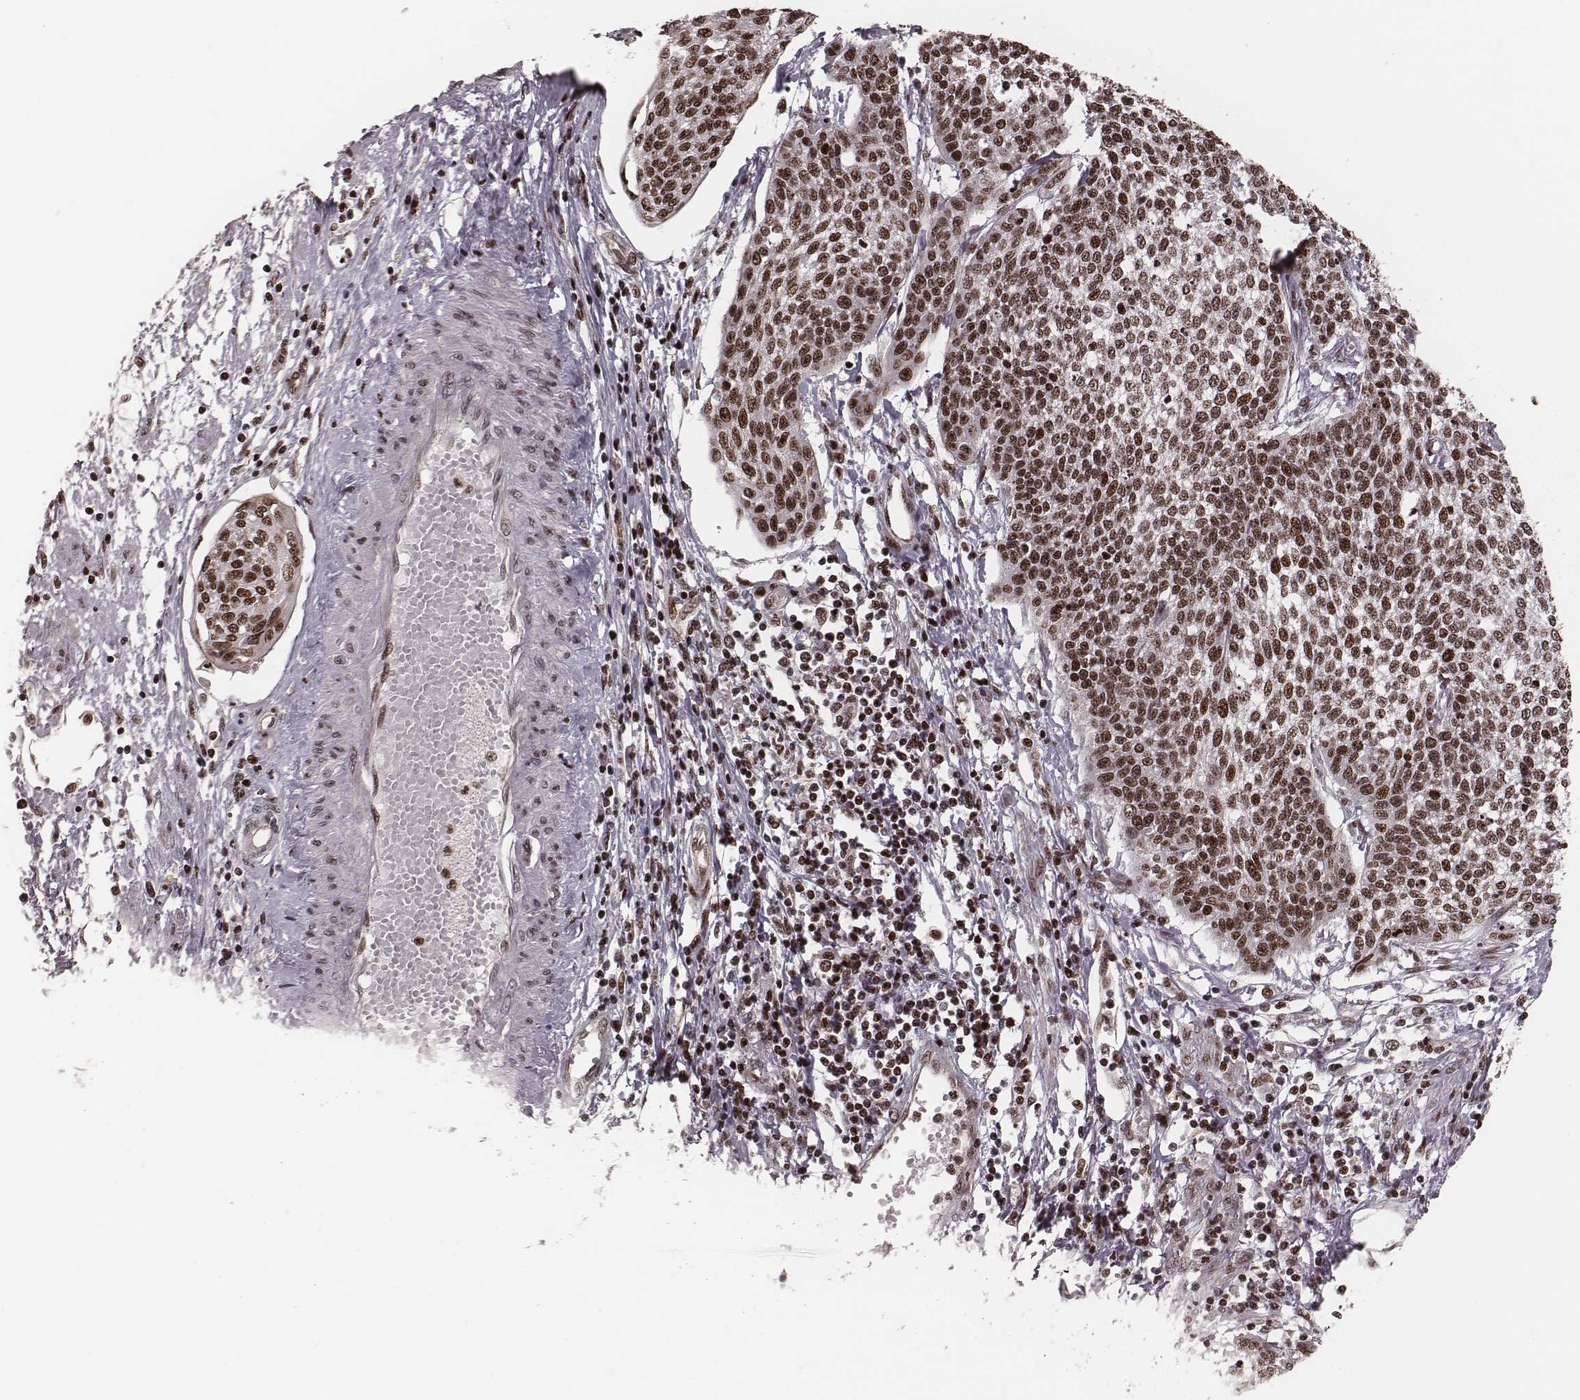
{"staining": {"intensity": "moderate", "quantity": ">75%", "location": "nuclear"}, "tissue": "cervical cancer", "cell_type": "Tumor cells", "image_type": "cancer", "snomed": [{"axis": "morphology", "description": "Squamous cell carcinoma, NOS"}, {"axis": "topography", "description": "Cervix"}], "caption": "Cervical squamous cell carcinoma stained for a protein exhibits moderate nuclear positivity in tumor cells.", "gene": "VRK3", "patient": {"sex": "female", "age": 34}}